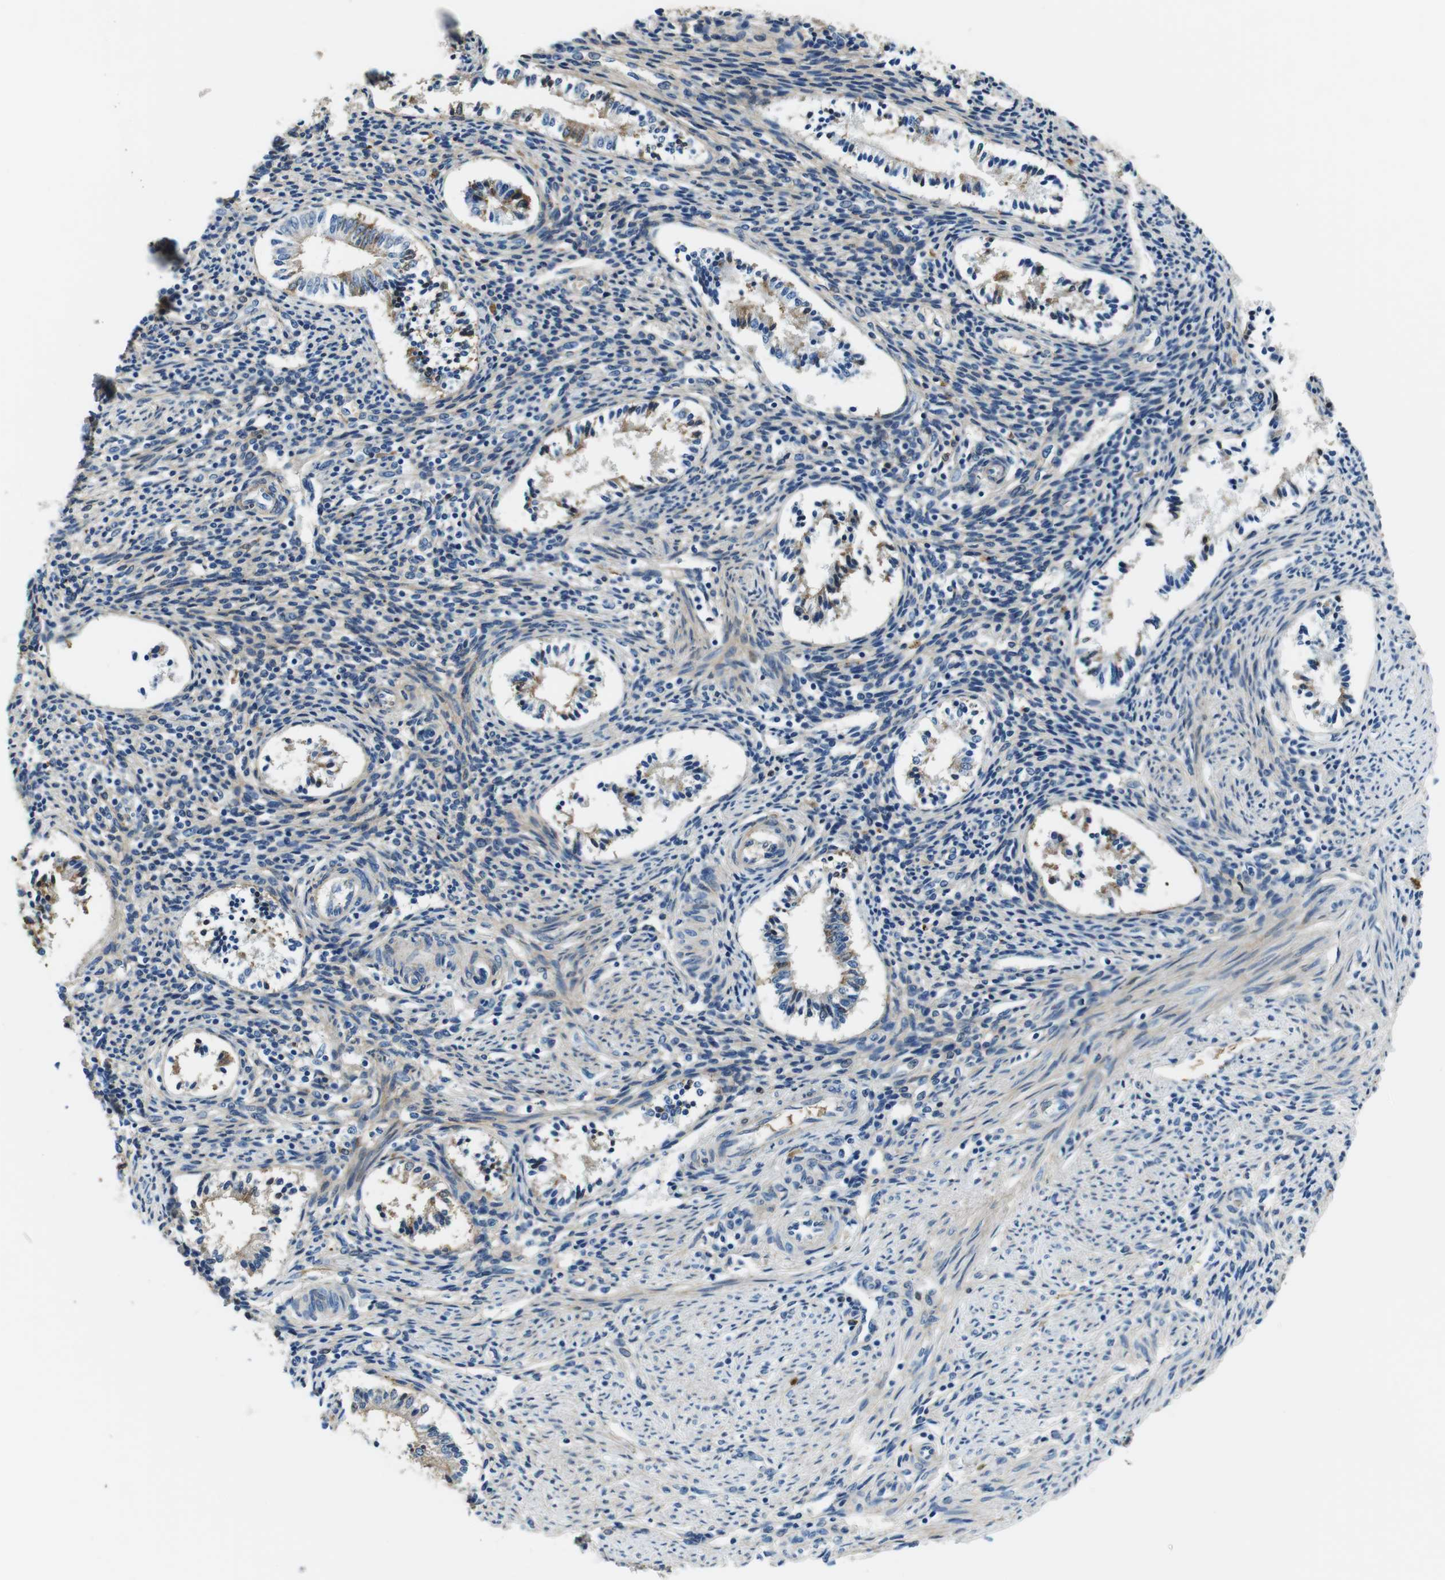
{"staining": {"intensity": "strong", "quantity": "25%-75%", "location": "cytoplasmic/membranous"}, "tissue": "endometrium", "cell_type": "Cells in endometrial stroma", "image_type": "normal", "snomed": [{"axis": "morphology", "description": "Normal tissue, NOS"}, {"axis": "topography", "description": "Endometrium"}], "caption": "Immunohistochemical staining of benign endometrium demonstrates 25%-75% levels of strong cytoplasmic/membranous protein staining in approximately 25%-75% of cells in endometrial stroma. The protein of interest is stained brown, and the nuclei are stained in blue (DAB (3,3'-diaminobenzidine) IHC with brightfield microscopy, high magnification).", "gene": "IGKC", "patient": {"sex": "female", "age": 42}}